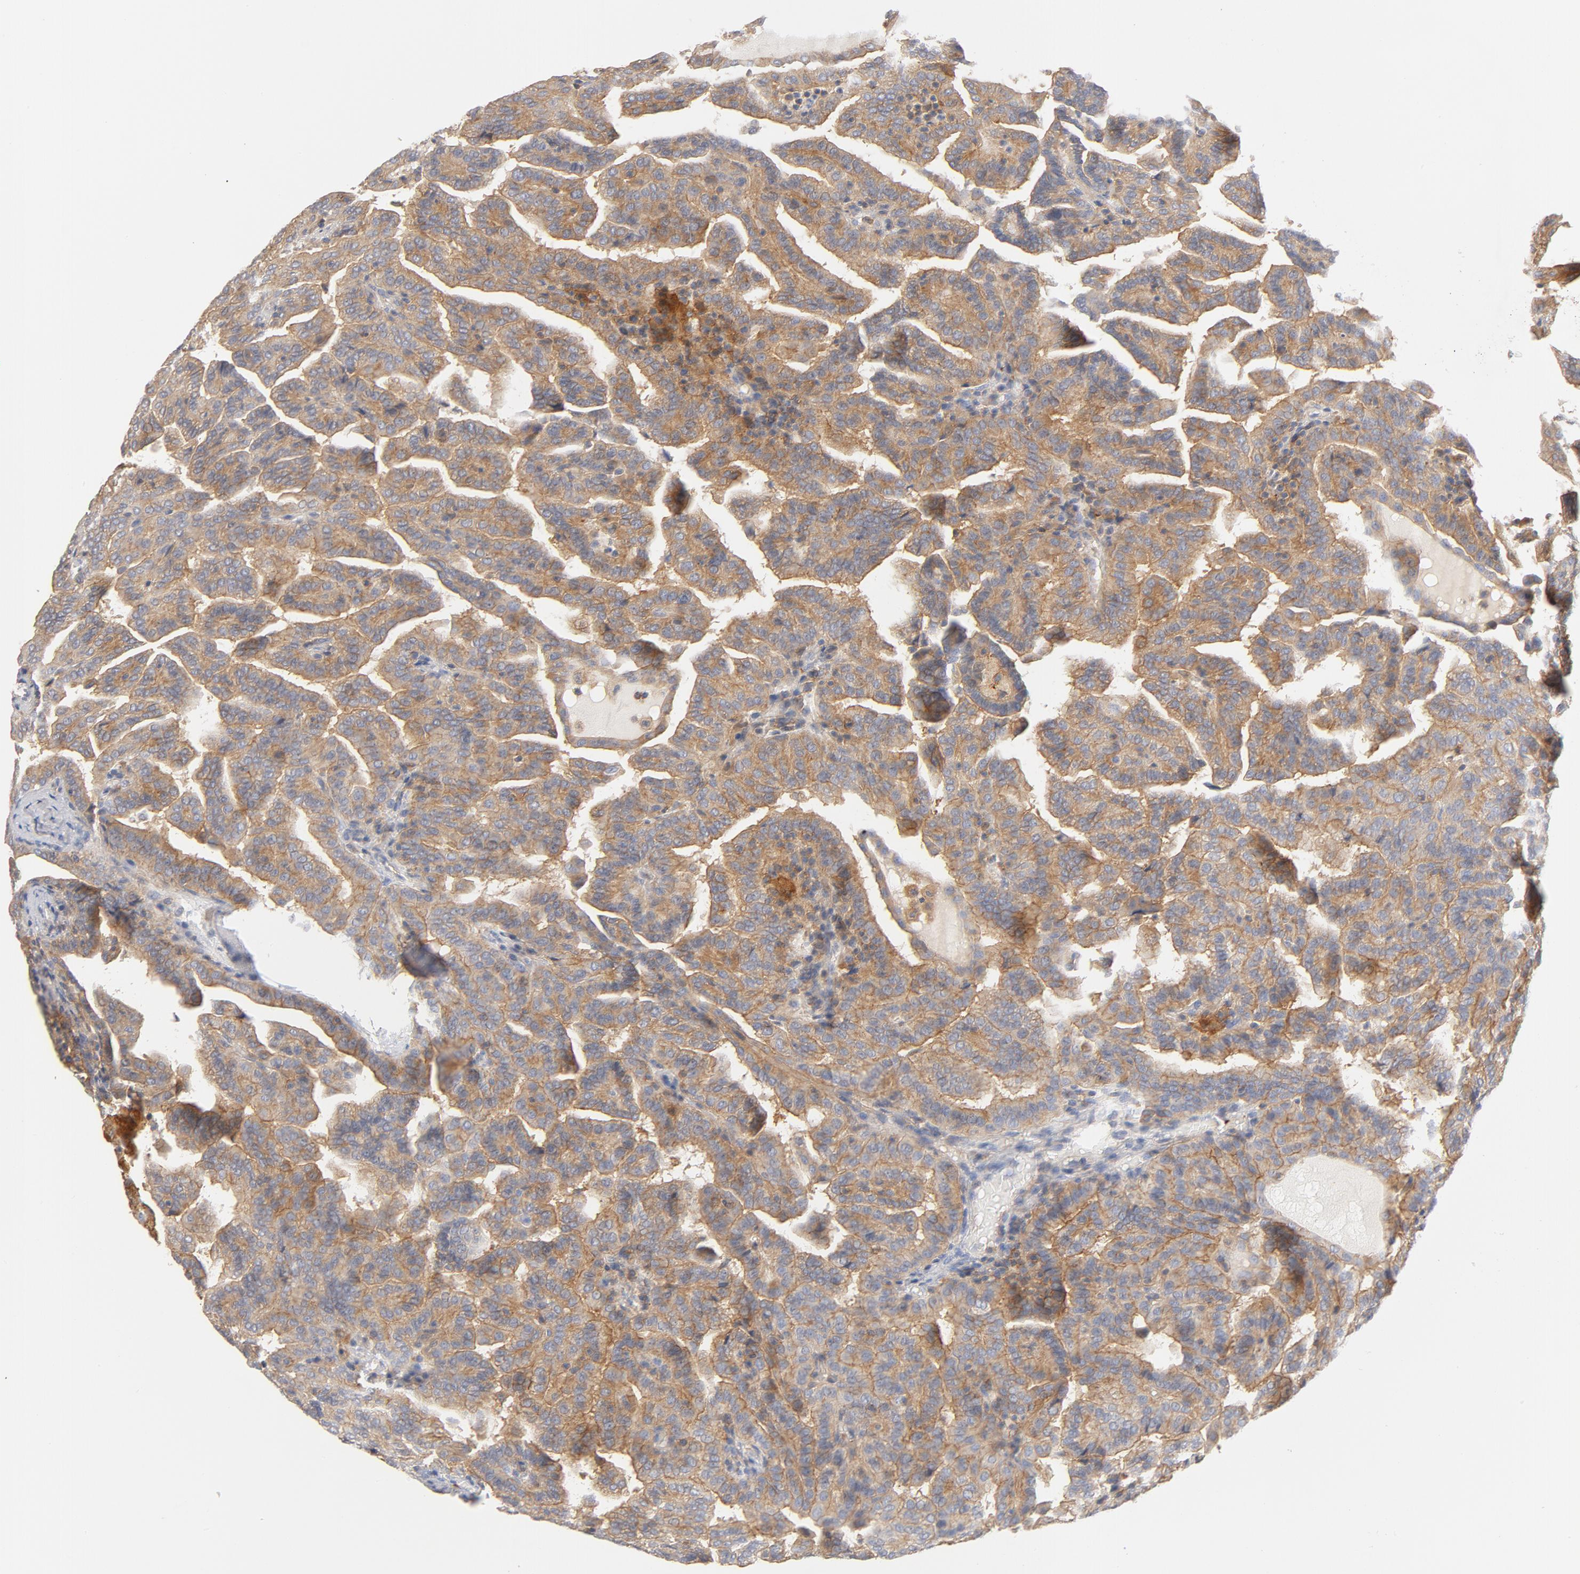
{"staining": {"intensity": "moderate", "quantity": ">75%", "location": "cytoplasmic/membranous"}, "tissue": "renal cancer", "cell_type": "Tumor cells", "image_type": "cancer", "snomed": [{"axis": "morphology", "description": "Adenocarcinoma, NOS"}, {"axis": "topography", "description": "Kidney"}], "caption": "A brown stain highlights moderate cytoplasmic/membranous positivity of a protein in renal cancer (adenocarcinoma) tumor cells. (DAB (3,3'-diaminobenzidine) IHC, brown staining for protein, blue staining for nuclei).", "gene": "SRC", "patient": {"sex": "male", "age": 61}}